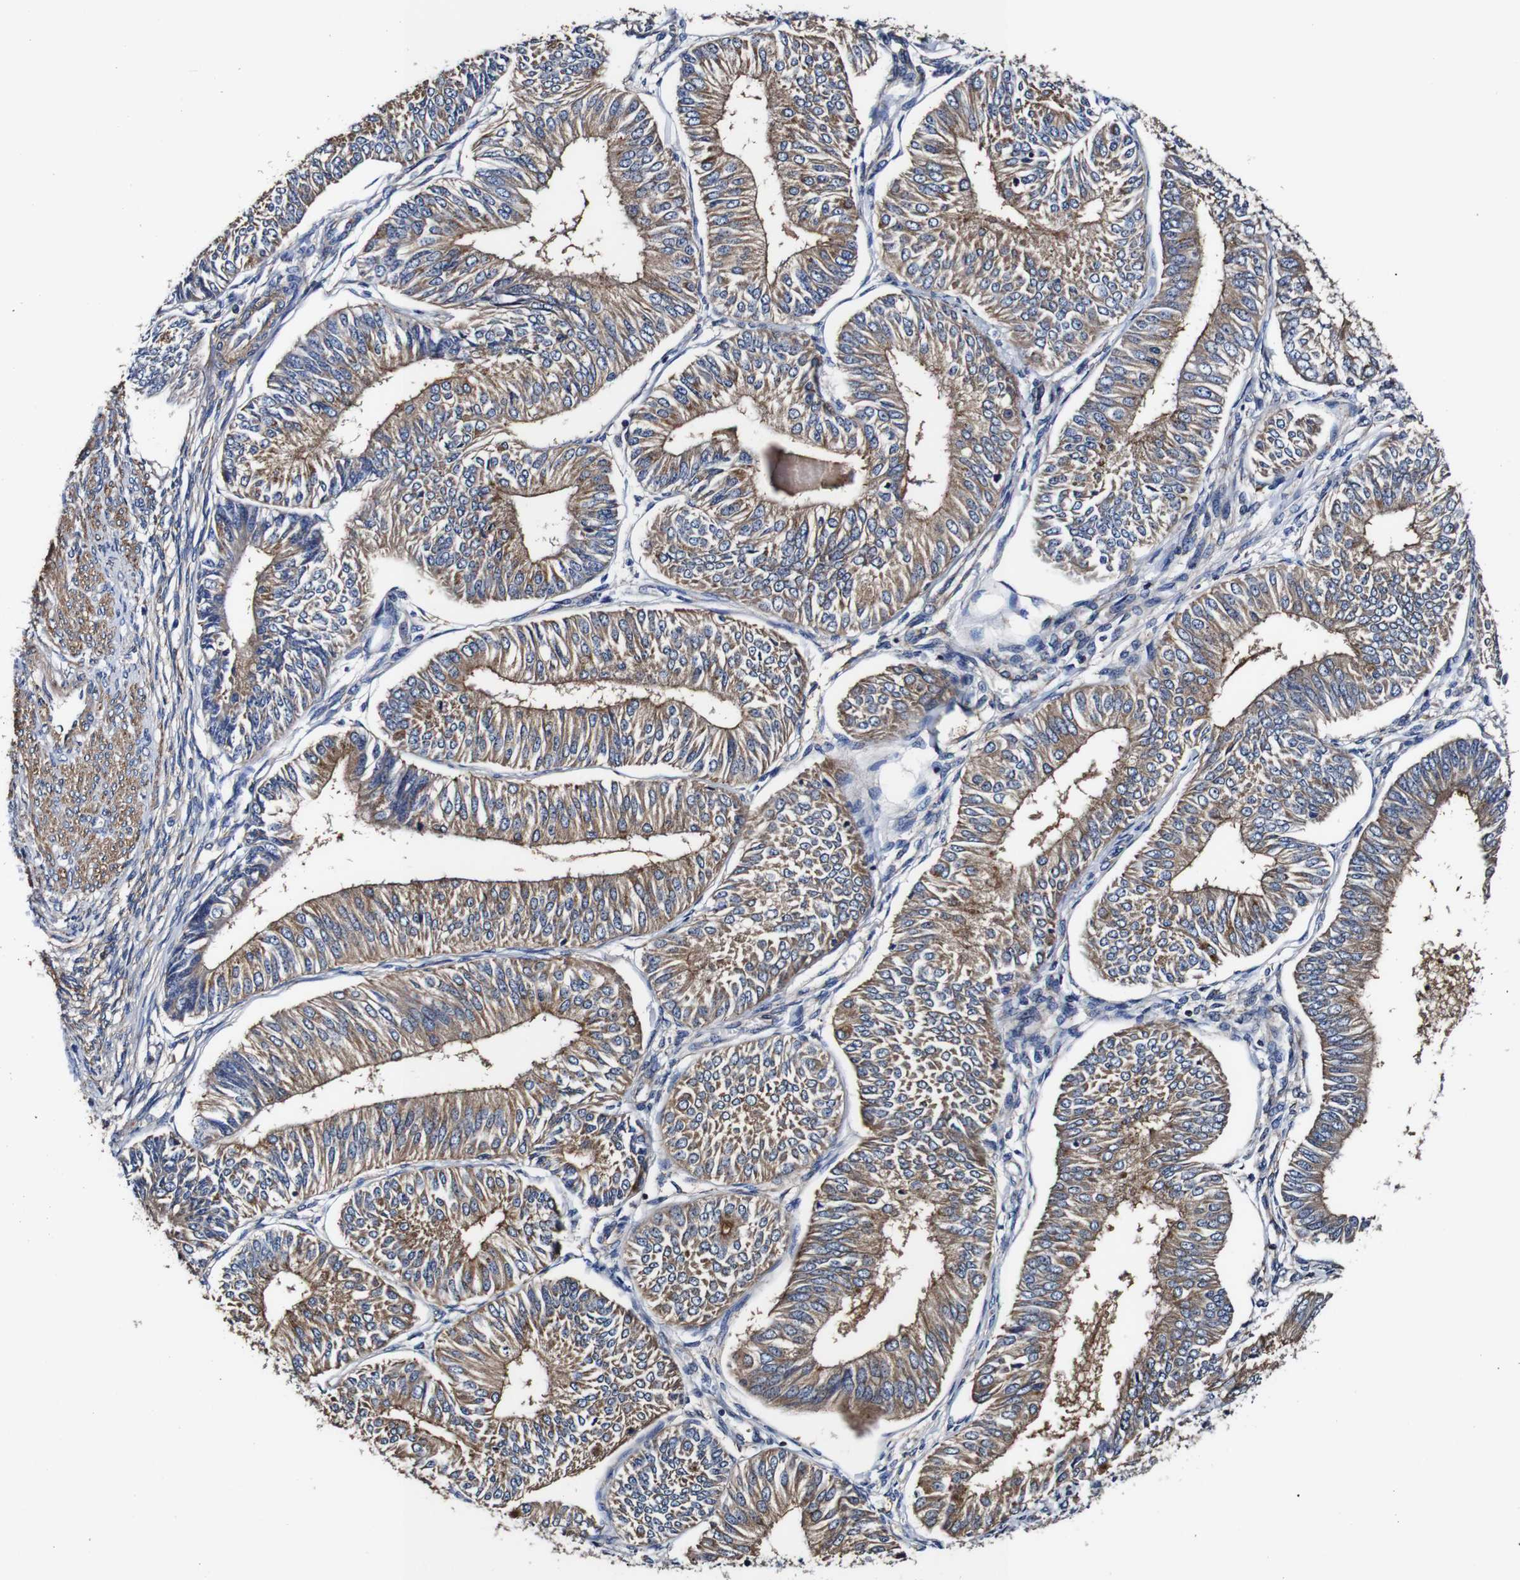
{"staining": {"intensity": "moderate", "quantity": ">75%", "location": "cytoplasmic/membranous"}, "tissue": "endometrial cancer", "cell_type": "Tumor cells", "image_type": "cancer", "snomed": [{"axis": "morphology", "description": "Adenocarcinoma, NOS"}, {"axis": "topography", "description": "Endometrium"}], "caption": "A micrograph showing moderate cytoplasmic/membranous staining in about >75% of tumor cells in endometrial adenocarcinoma, as visualized by brown immunohistochemical staining.", "gene": "PDCD6IP", "patient": {"sex": "female", "age": 58}}